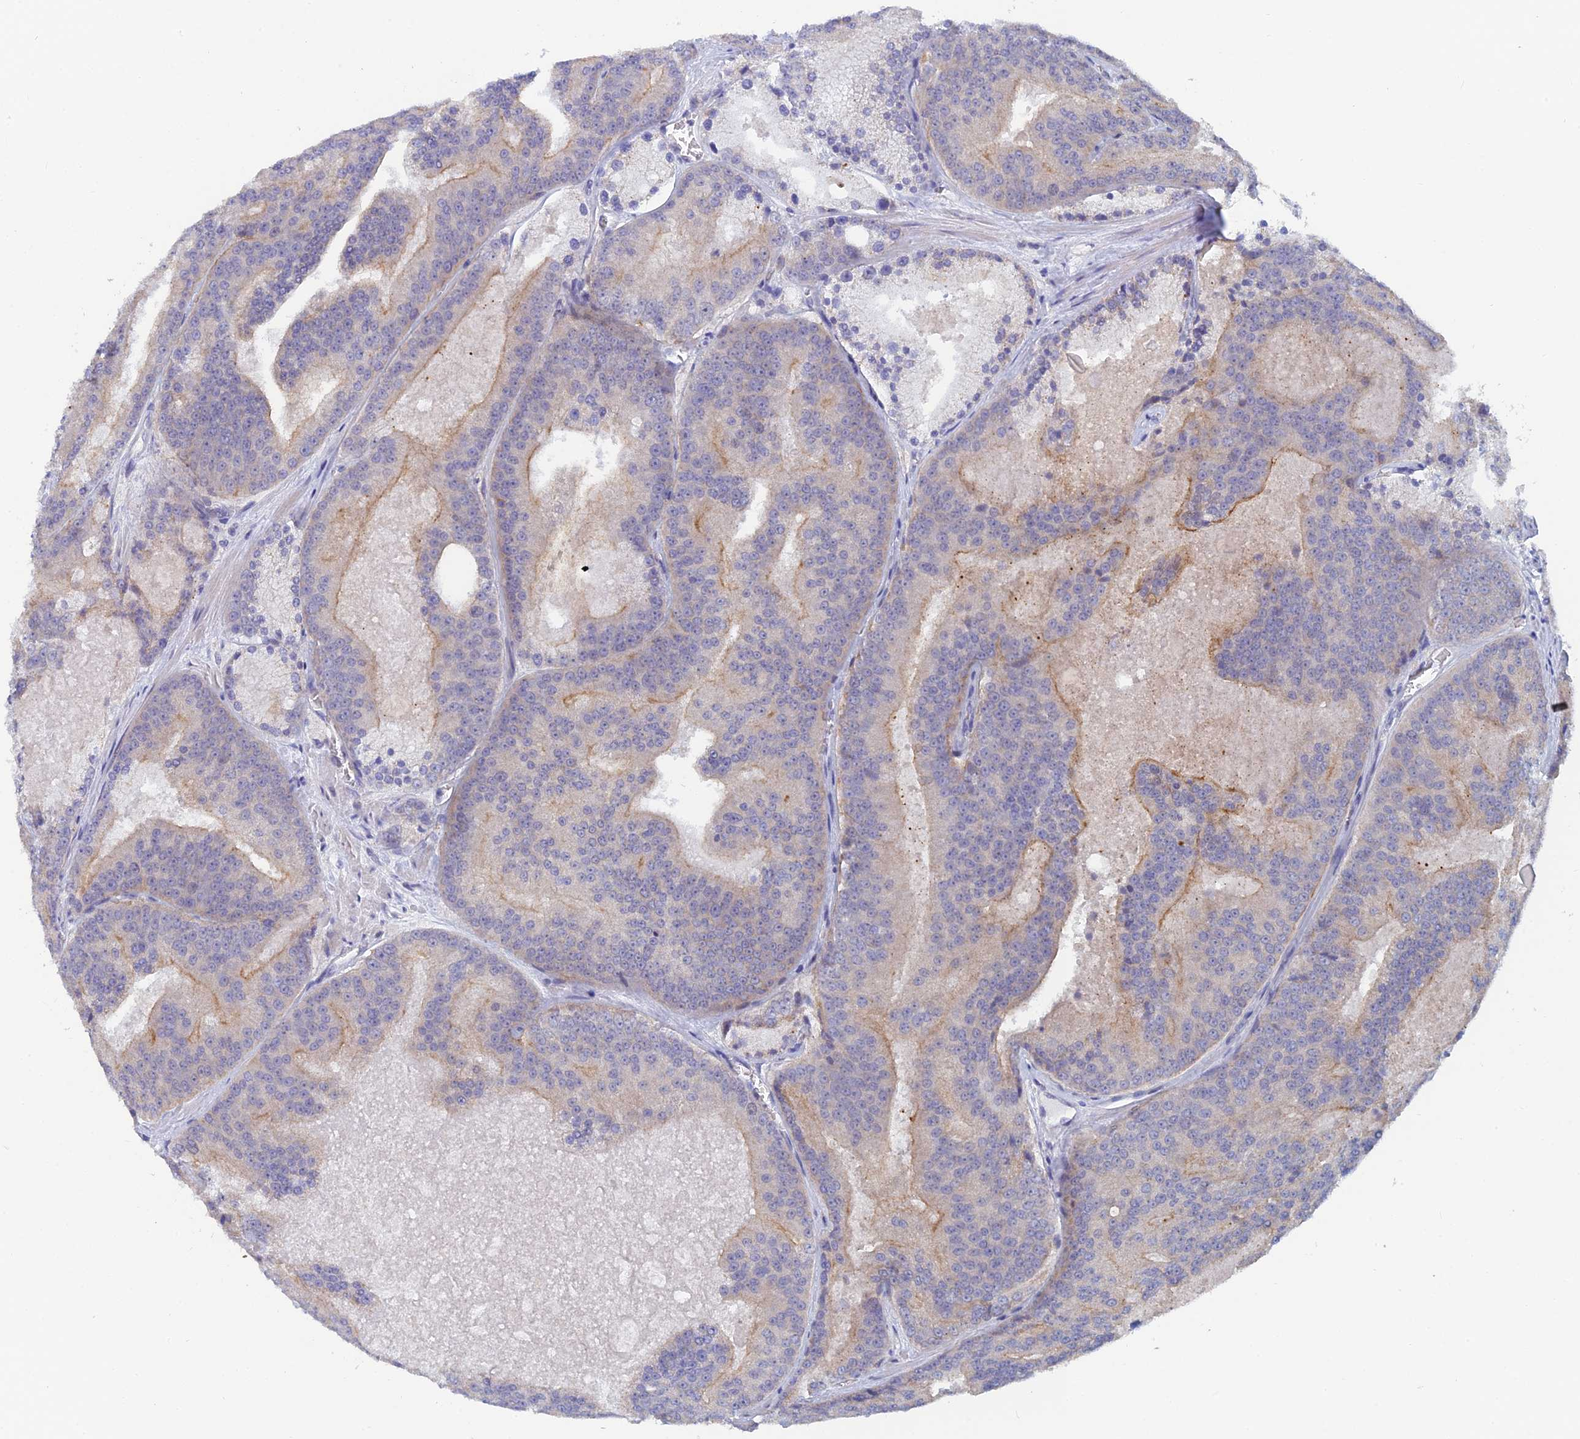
{"staining": {"intensity": "weak", "quantity": "<25%", "location": "cytoplasmic/membranous"}, "tissue": "prostate cancer", "cell_type": "Tumor cells", "image_type": "cancer", "snomed": [{"axis": "morphology", "description": "Adenocarcinoma, High grade"}, {"axis": "topography", "description": "Prostate"}], "caption": "High-grade adenocarcinoma (prostate) stained for a protein using immunohistochemistry (IHC) displays no positivity tumor cells.", "gene": "GIPC1", "patient": {"sex": "male", "age": 61}}